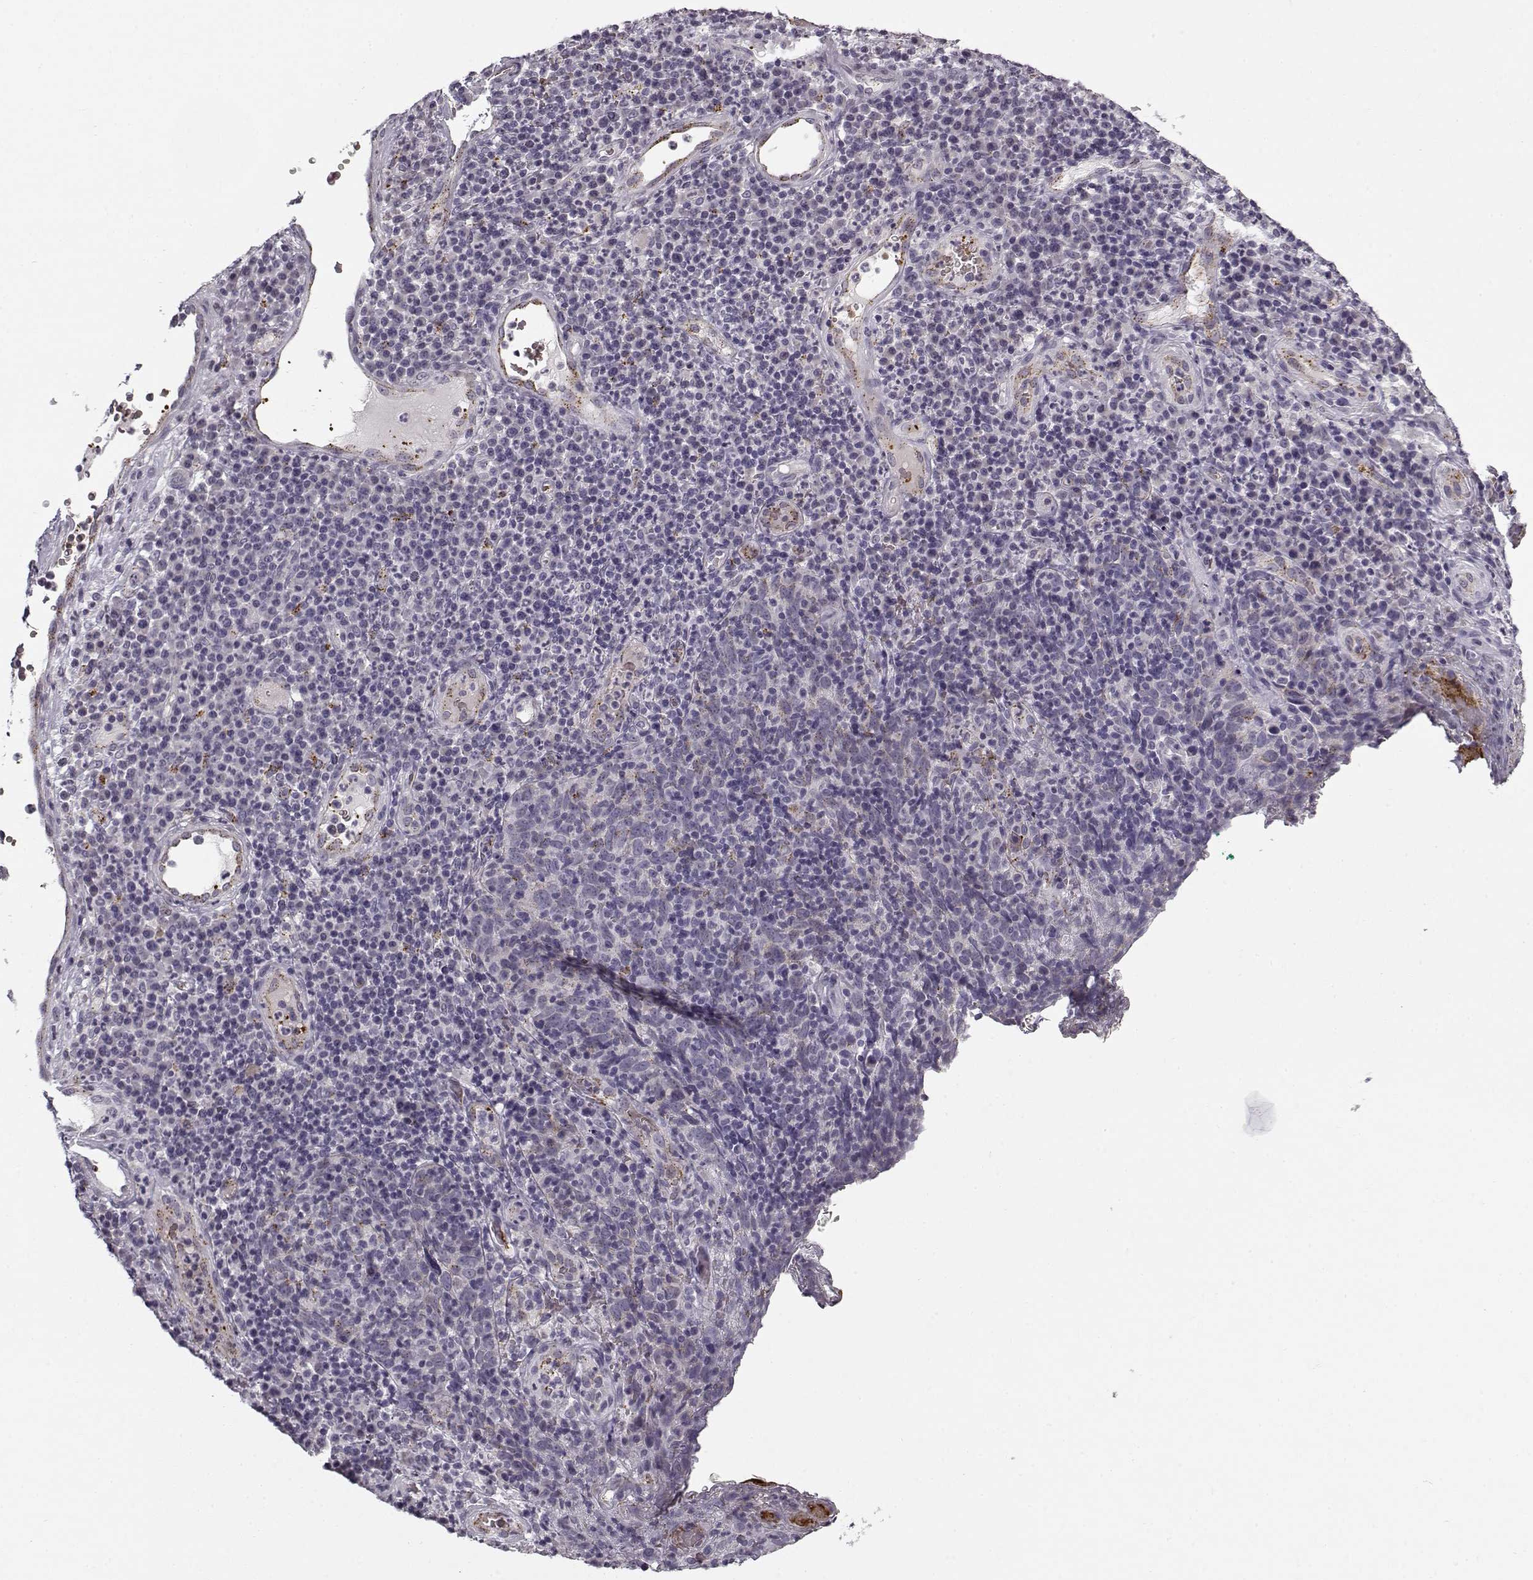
{"staining": {"intensity": "negative", "quantity": "none", "location": "none"}, "tissue": "skin cancer", "cell_type": "Tumor cells", "image_type": "cancer", "snomed": [{"axis": "morphology", "description": "Squamous cell carcinoma, NOS"}, {"axis": "topography", "description": "Skin"}, {"axis": "topography", "description": "Anal"}], "caption": "Immunohistochemical staining of skin cancer (squamous cell carcinoma) displays no significant positivity in tumor cells.", "gene": "SNCA", "patient": {"sex": "female", "age": 51}}